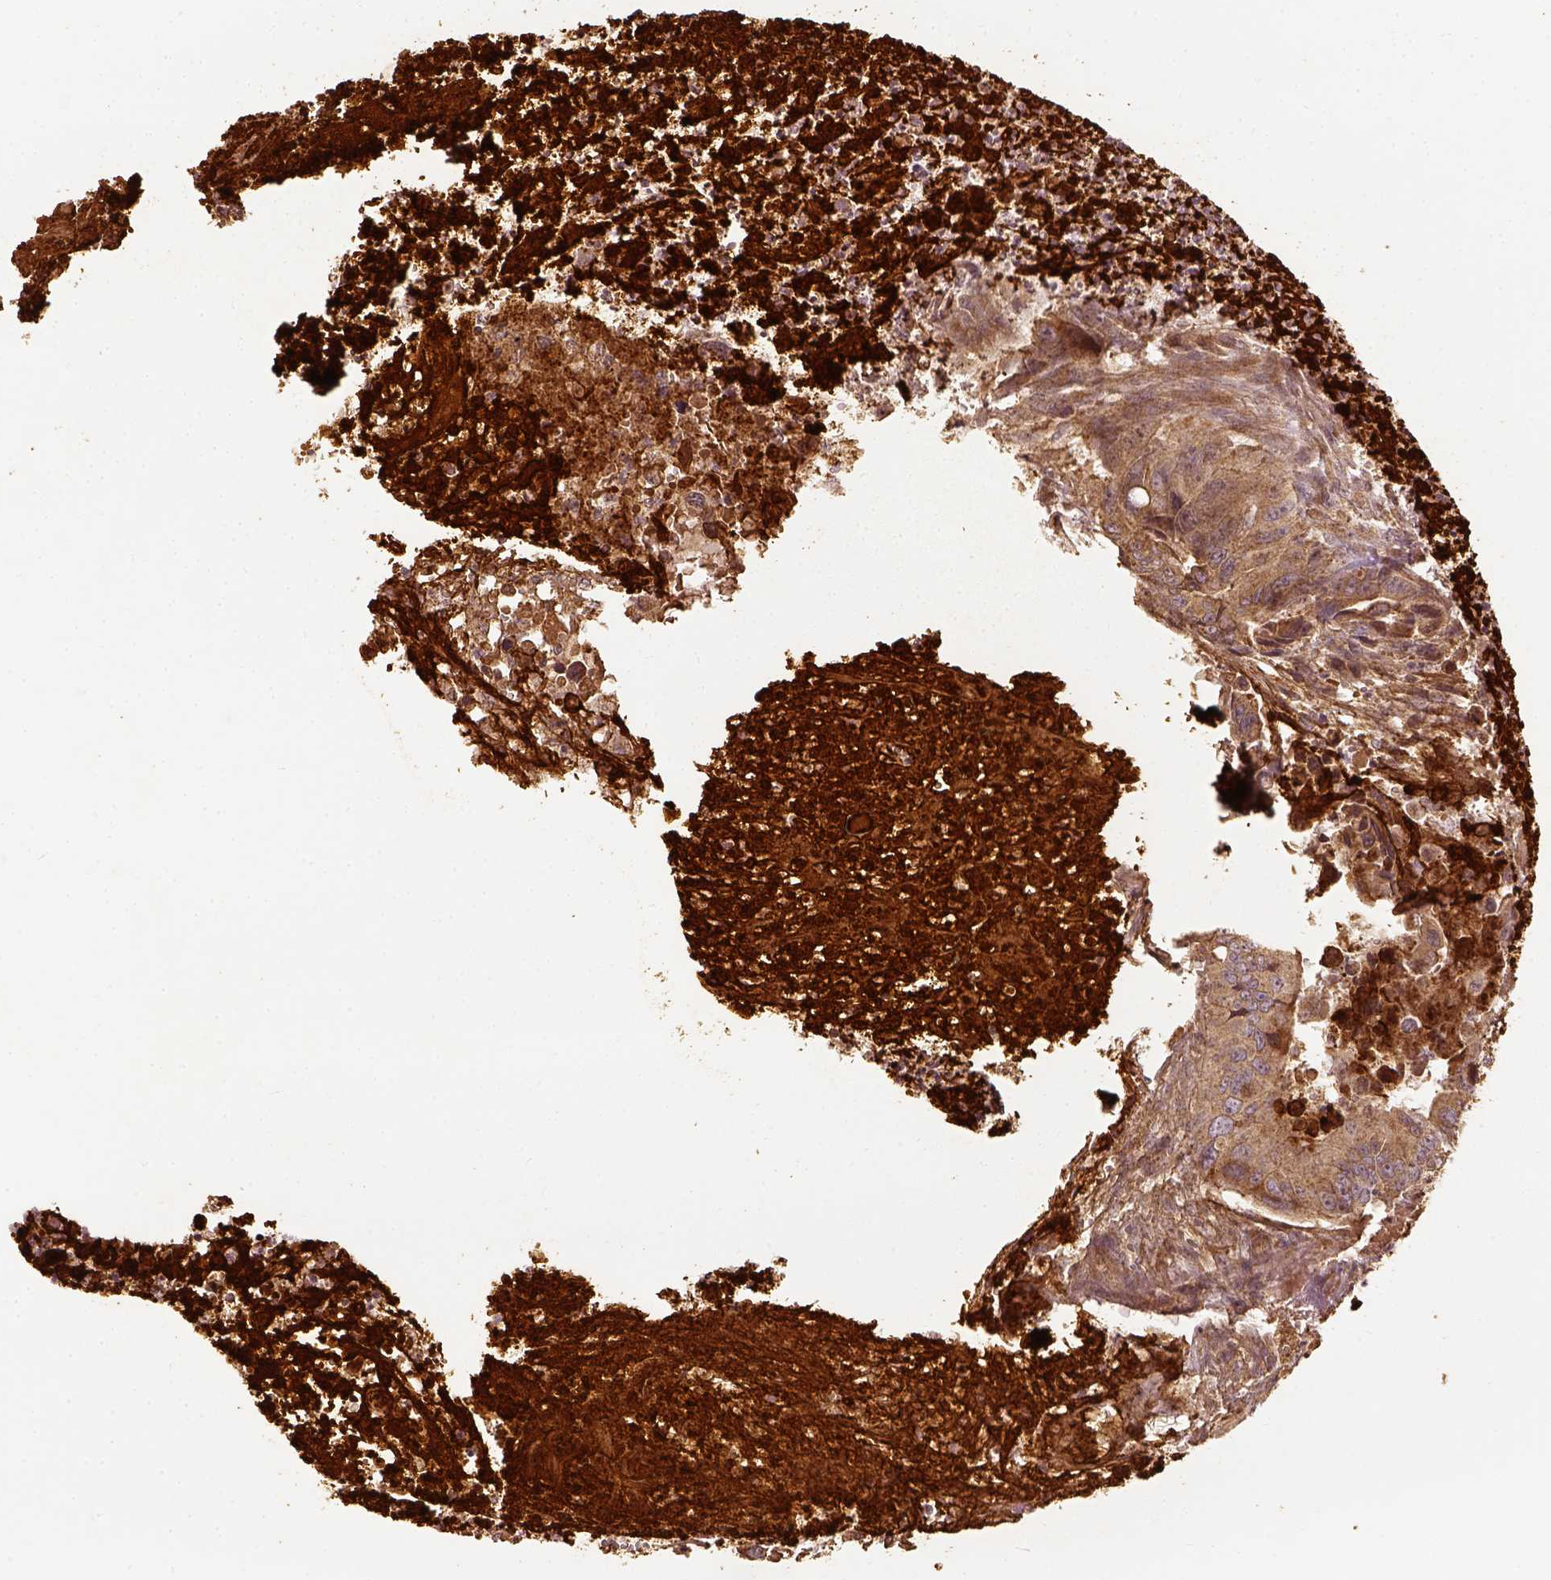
{"staining": {"intensity": "moderate", "quantity": ">75%", "location": "cytoplasmic/membranous"}, "tissue": "colorectal cancer", "cell_type": "Tumor cells", "image_type": "cancer", "snomed": [{"axis": "morphology", "description": "Adenocarcinoma, NOS"}, {"axis": "topography", "description": "Colon"}], "caption": "Tumor cells display medium levels of moderate cytoplasmic/membranous staining in about >75% of cells in human adenocarcinoma (colorectal).", "gene": "VEGFA", "patient": {"sex": "female", "age": 87}}